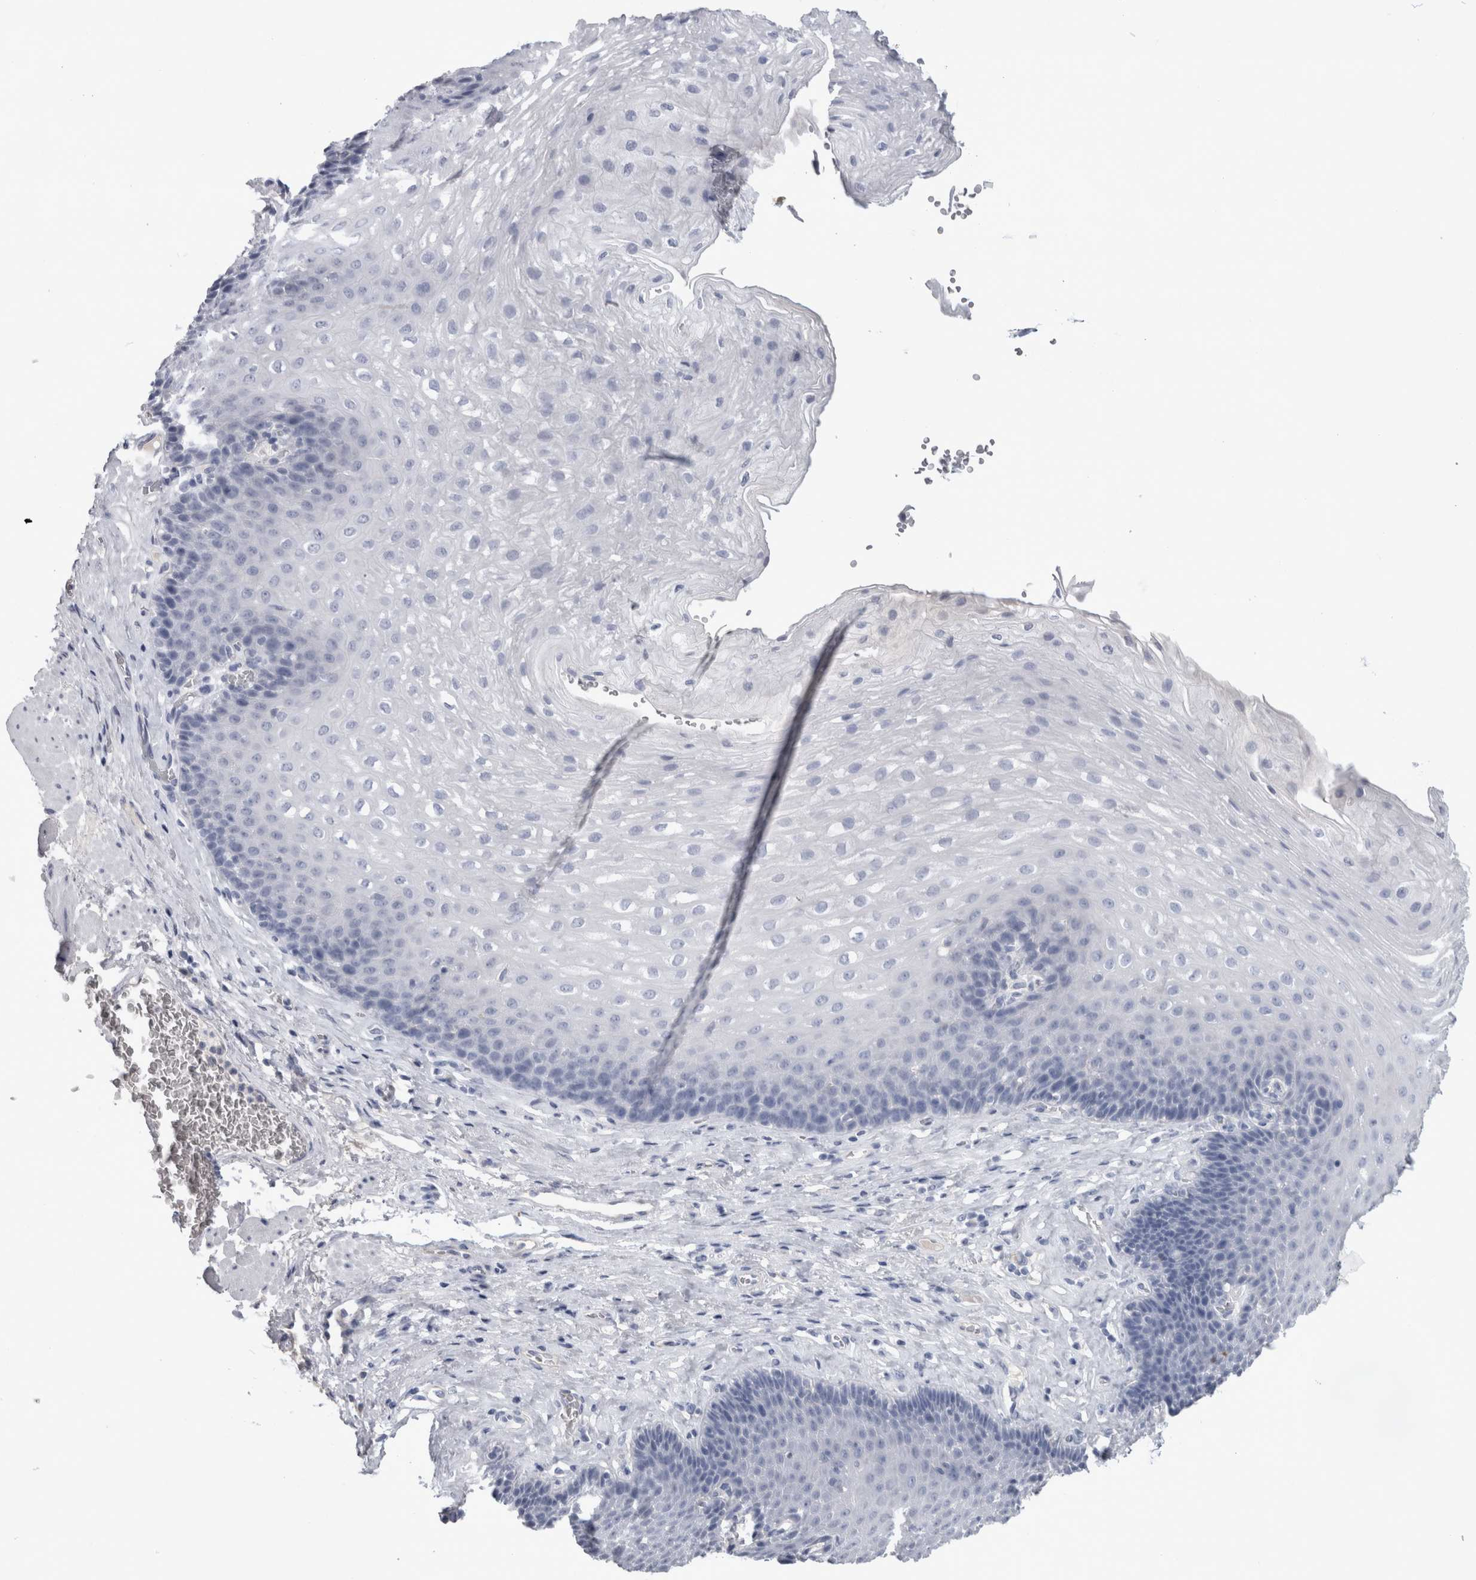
{"staining": {"intensity": "negative", "quantity": "none", "location": "none"}, "tissue": "esophagus", "cell_type": "Squamous epithelial cells", "image_type": "normal", "snomed": [{"axis": "morphology", "description": "Normal tissue, NOS"}, {"axis": "topography", "description": "Esophagus"}], "caption": "Squamous epithelial cells show no significant protein staining in unremarkable esophagus.", "gene": "PAX5", "patient": {"sex": "female", "age": 66}}